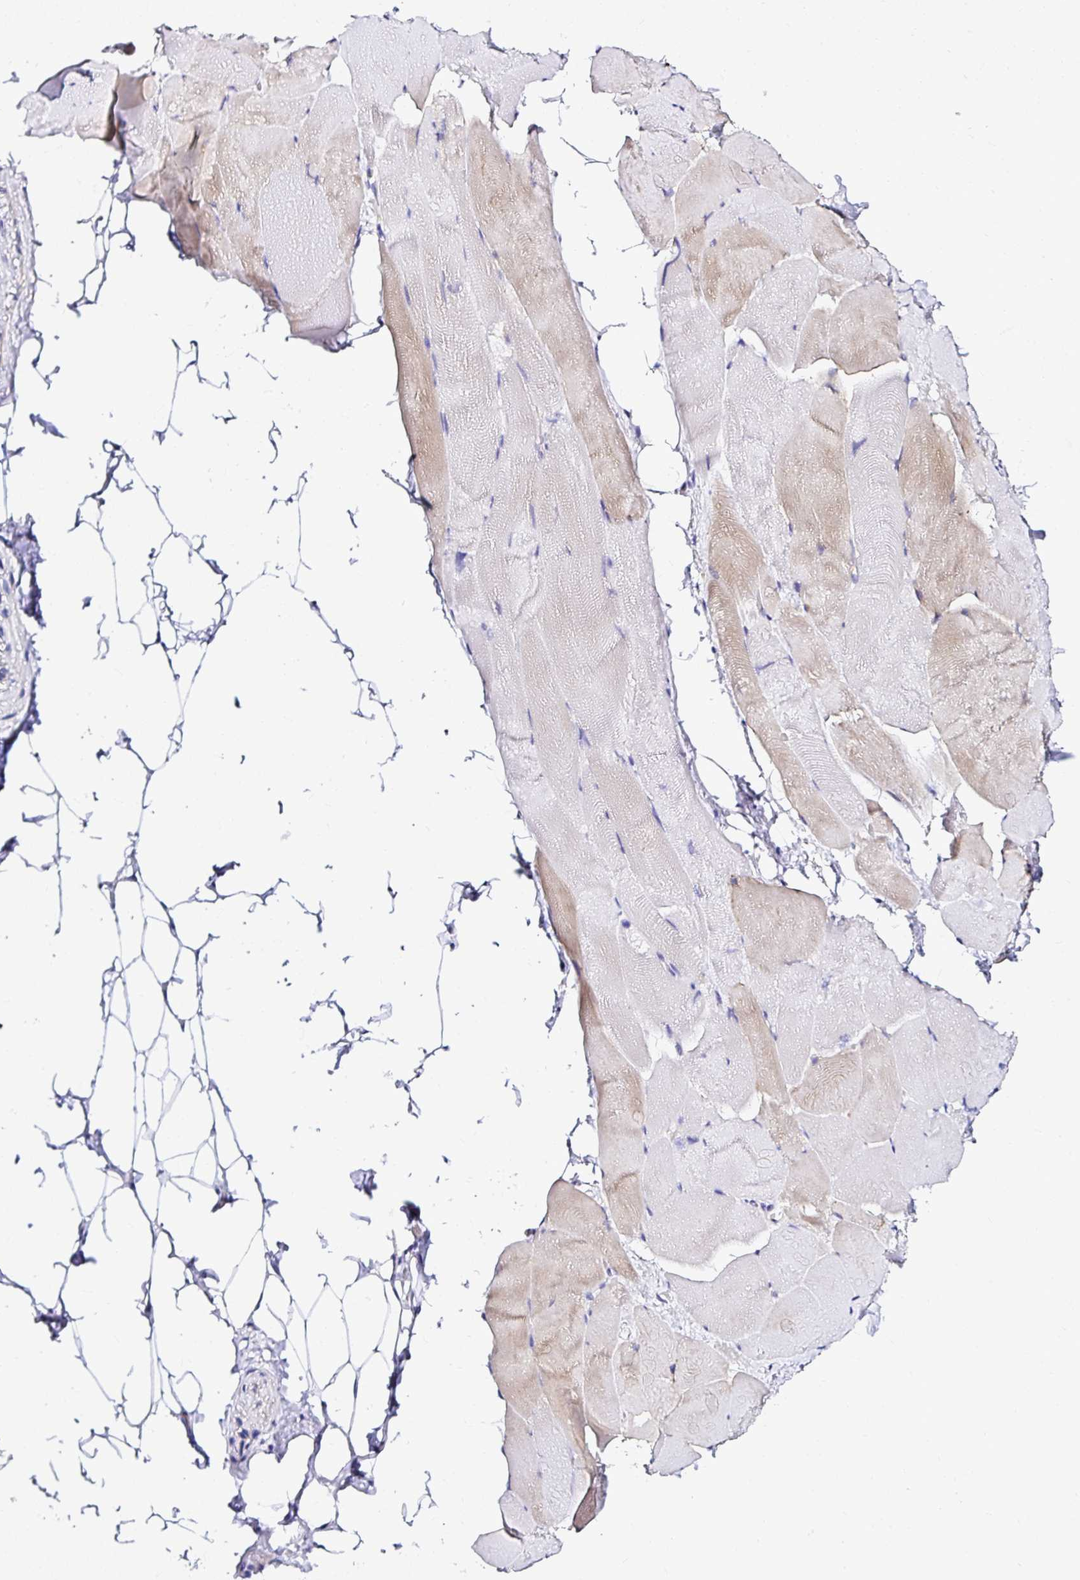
{"staining": {"intensity": "weak", "quantity": "<25%", "location": "cytoplasmic/membranous"}, "tissue": "skeletal muscle", "cell_type": "Myocytes", "image_type": "normal", "snomed": [{"axis": "morphology", "description": "Normal tissue, NOS"}, {"axis": "topography", "description": "Skeletal muscle"}], "caption": "This image is of unremarkable skeletal muscle stained with immunohistochemistry to label a protein in brown with the nuclei are counter-stained blue. There is no positivity in myocytes.", "gene": "DEPDC5", "patient": {"sex": "female", "age": 64}}